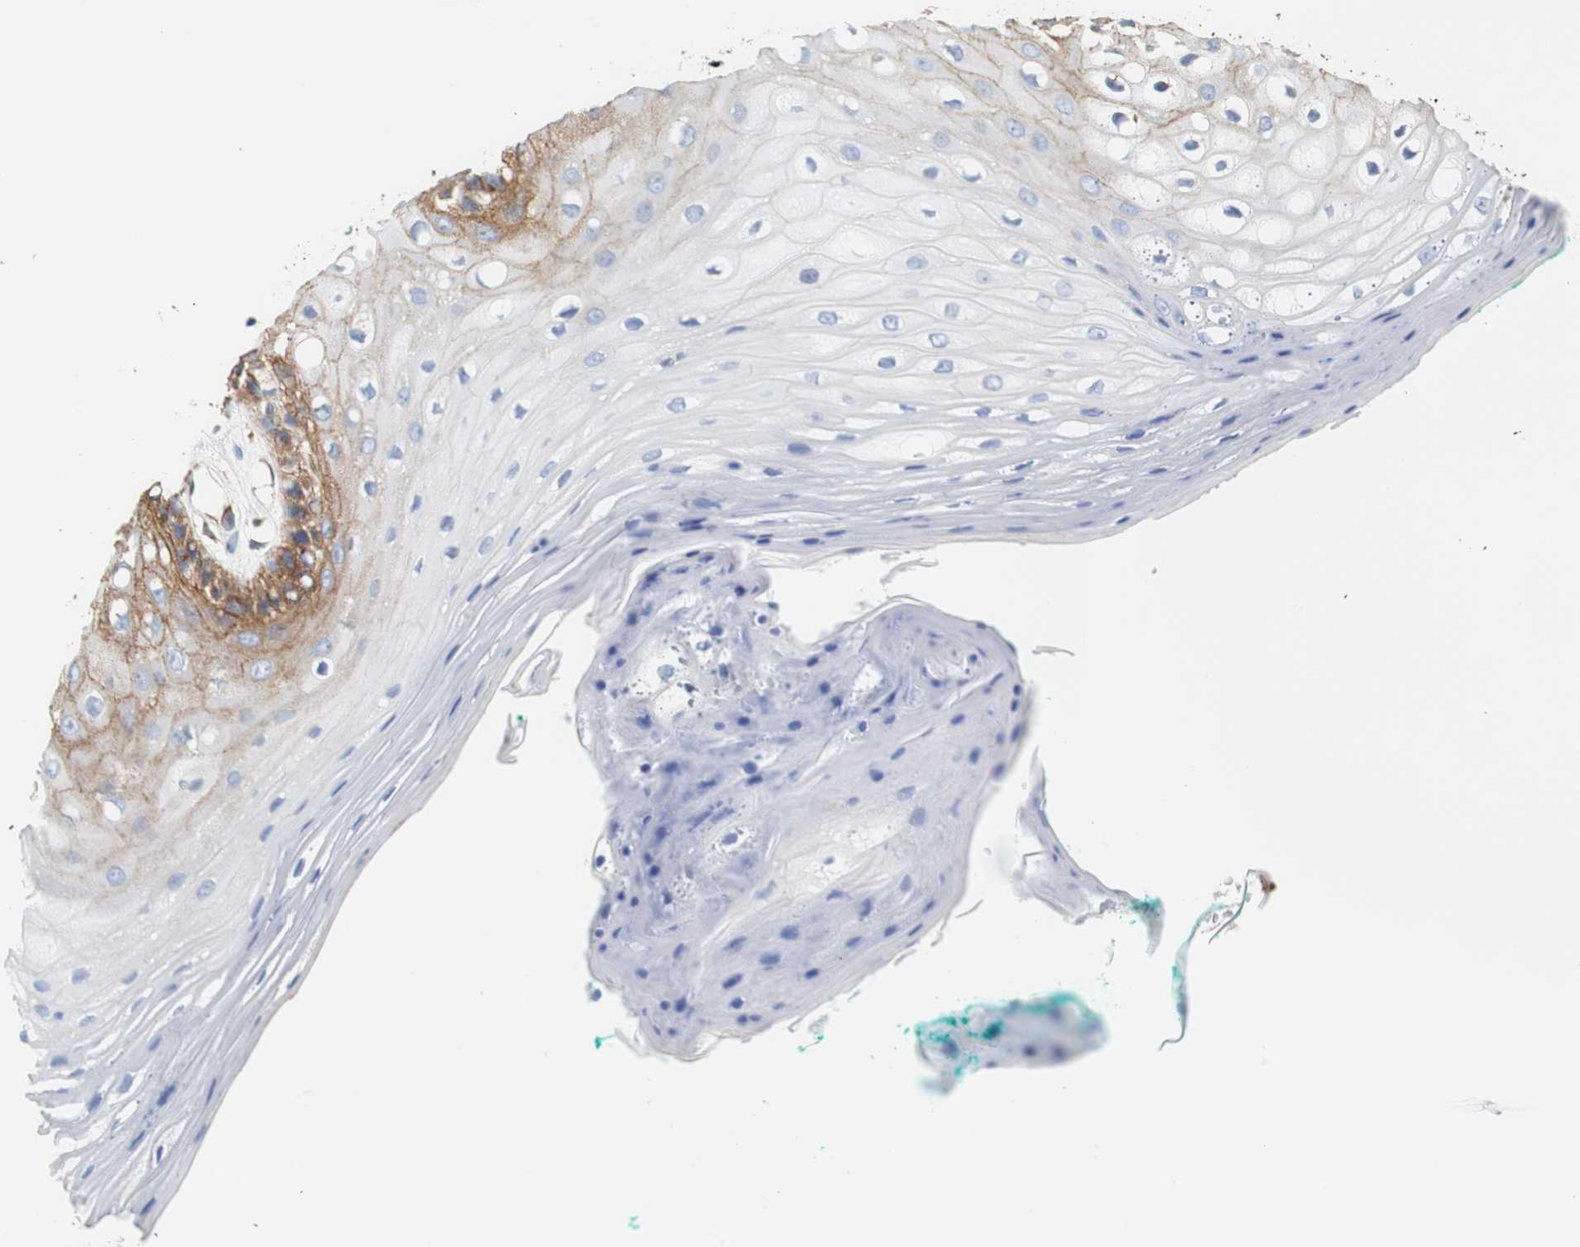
{"staining": {"intensity": "moderate", "quantity": "<25%", "location": "cytoplasmic/membranous"}, "tissue": "oral mucosa", "cell_type": "Squamous epithelial cells", "image_type": "normal", "snomed": [{"axis": "morphology", "description": "Normal tissue, NOS"}, {"axis": "morphology", "description": "Squamous cell carcinoma, NOS"}, {"axis": "topography", "description": "Skeletal muscle"}, {"axis": "topography", "description": "Oral tissue"}, {"axis": "topography", "description": "Head-Neck"}], "caption": "Immunohistochemical staining of benign human oral mucosa displays <25% levels of moderate cytoplasmic/membranous protein expression in about <25% of squamous epithelial cells.", "gene": "PCK1", "patient": {"sex": "female", "age": 84}}